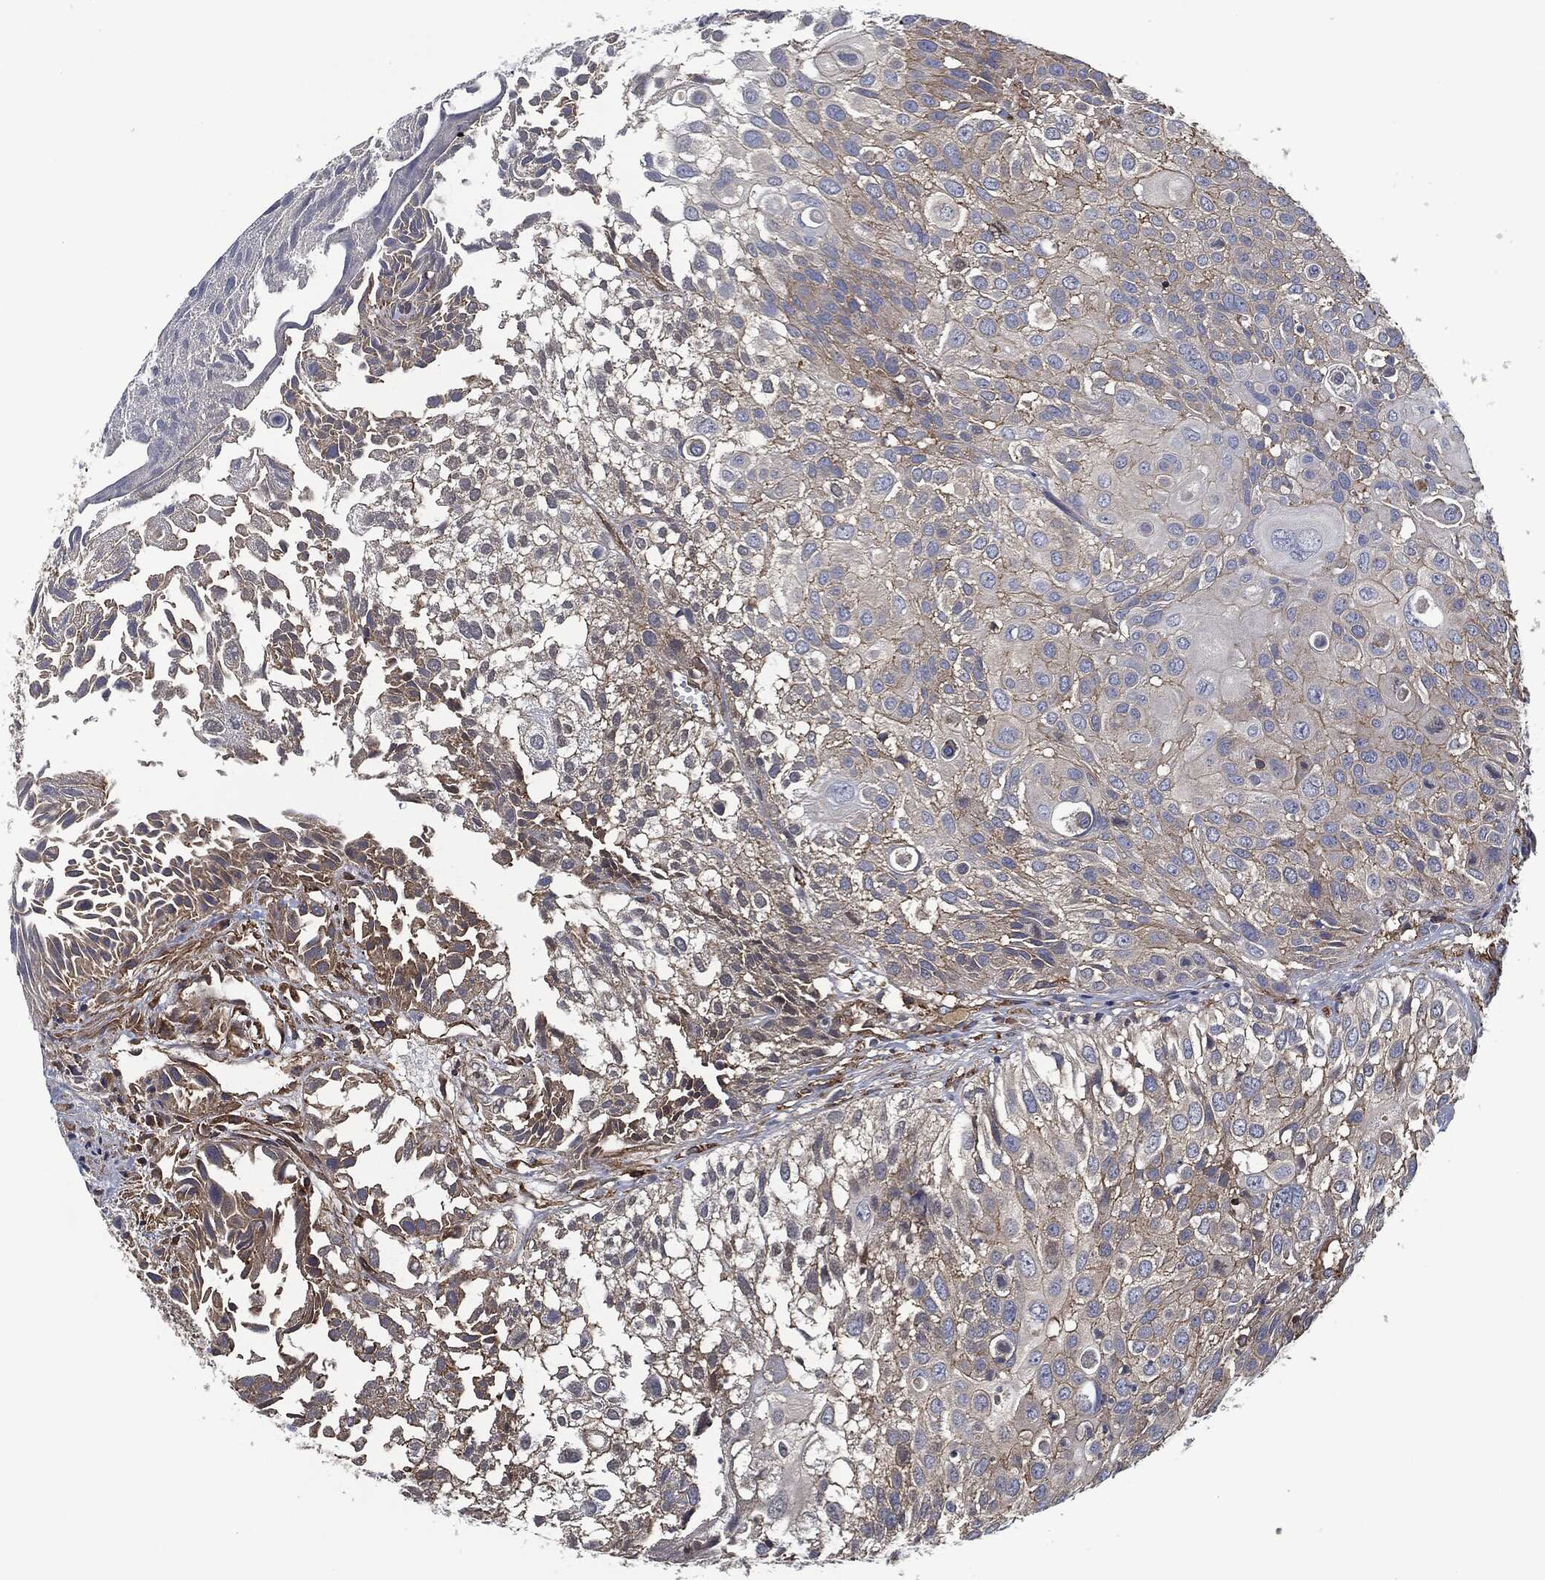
{"staining": {"intensity": "moderate", "quantity": "<25%", "location": "cytoplasmic/membranous"}, "tissue": "urothelial cancer", "cell_type": "Tumor cells", "image_type": "cancer", "snomed": [{"axis": "morphology", "description": "Urothelial carcinoma, High grade"}, {"axis": "topography", "description": "Urinary bladder"}], "caption": "The image displays staining of urothelial cancer, revealing moderate cytoplasmic/membranous protein expression (brown color) within tumor cells. The protein of interest is stained brown, and the nuclei are stained in blue (DAB (3,3'-diaminobenzidine) IHC with brightfield microscopy, high magnification).", "gene": "LGALS9", "patient": {"sex": "female", "age": 79}}